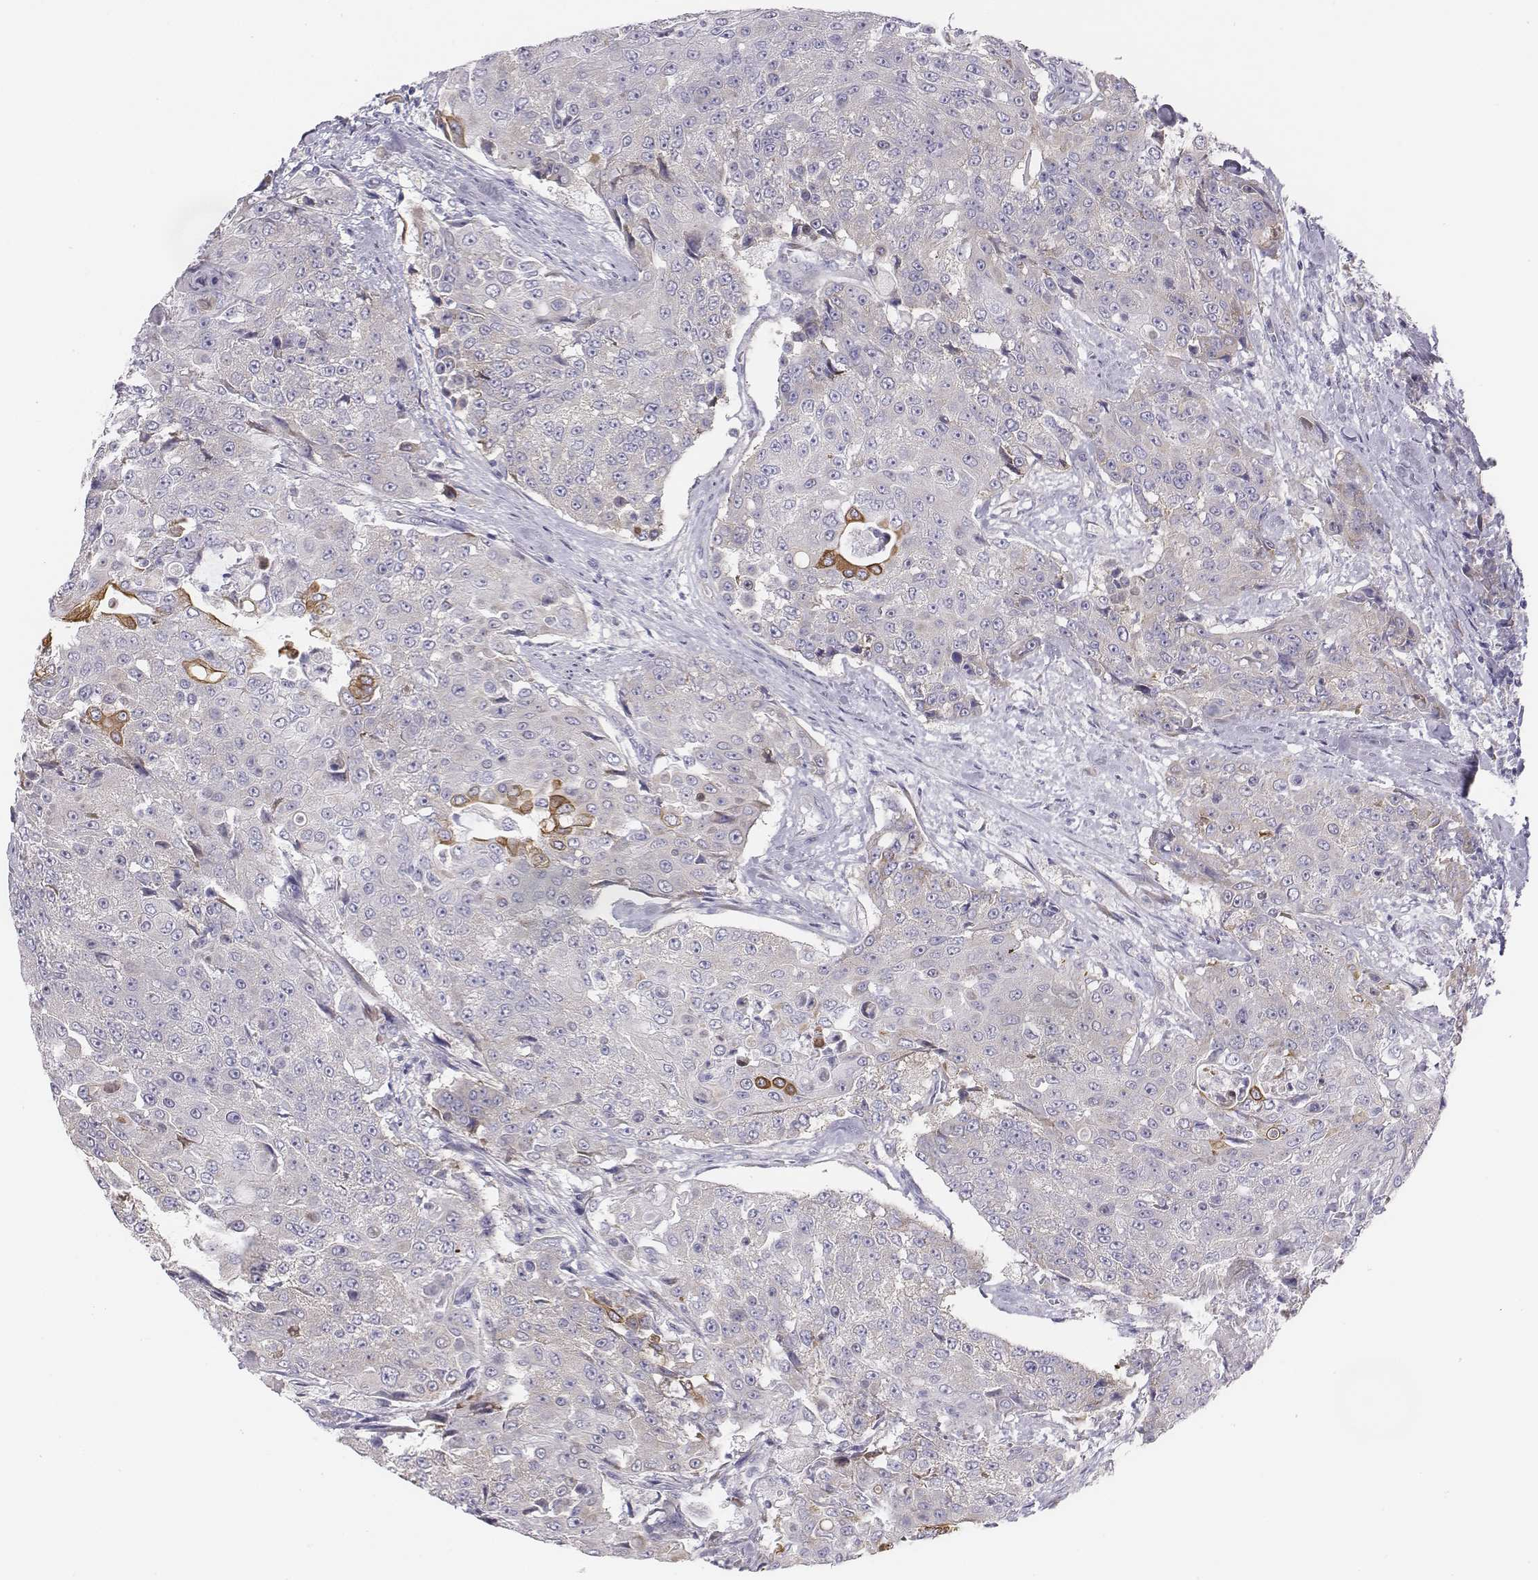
{"staining": {"intensity": "negative", "quantity": "none", "location": "none"}, "tissue": "urothelial cancer", "cell_type": "Tumor cells", "image_type": "cancer", "snomed": [{"axis": "morphology", "description": "Urothelial carcinoma, High grade"}, {"axis": "topography", "description": "Urinary bladder"}], "caption": "Human high-grade urothelial carcinoma stained for a protein using immunohistochemistry (IHC) reveals no expression in tumor cells.", "gene": "CHST14", "patient": {"sex": "female", "age": 63}}